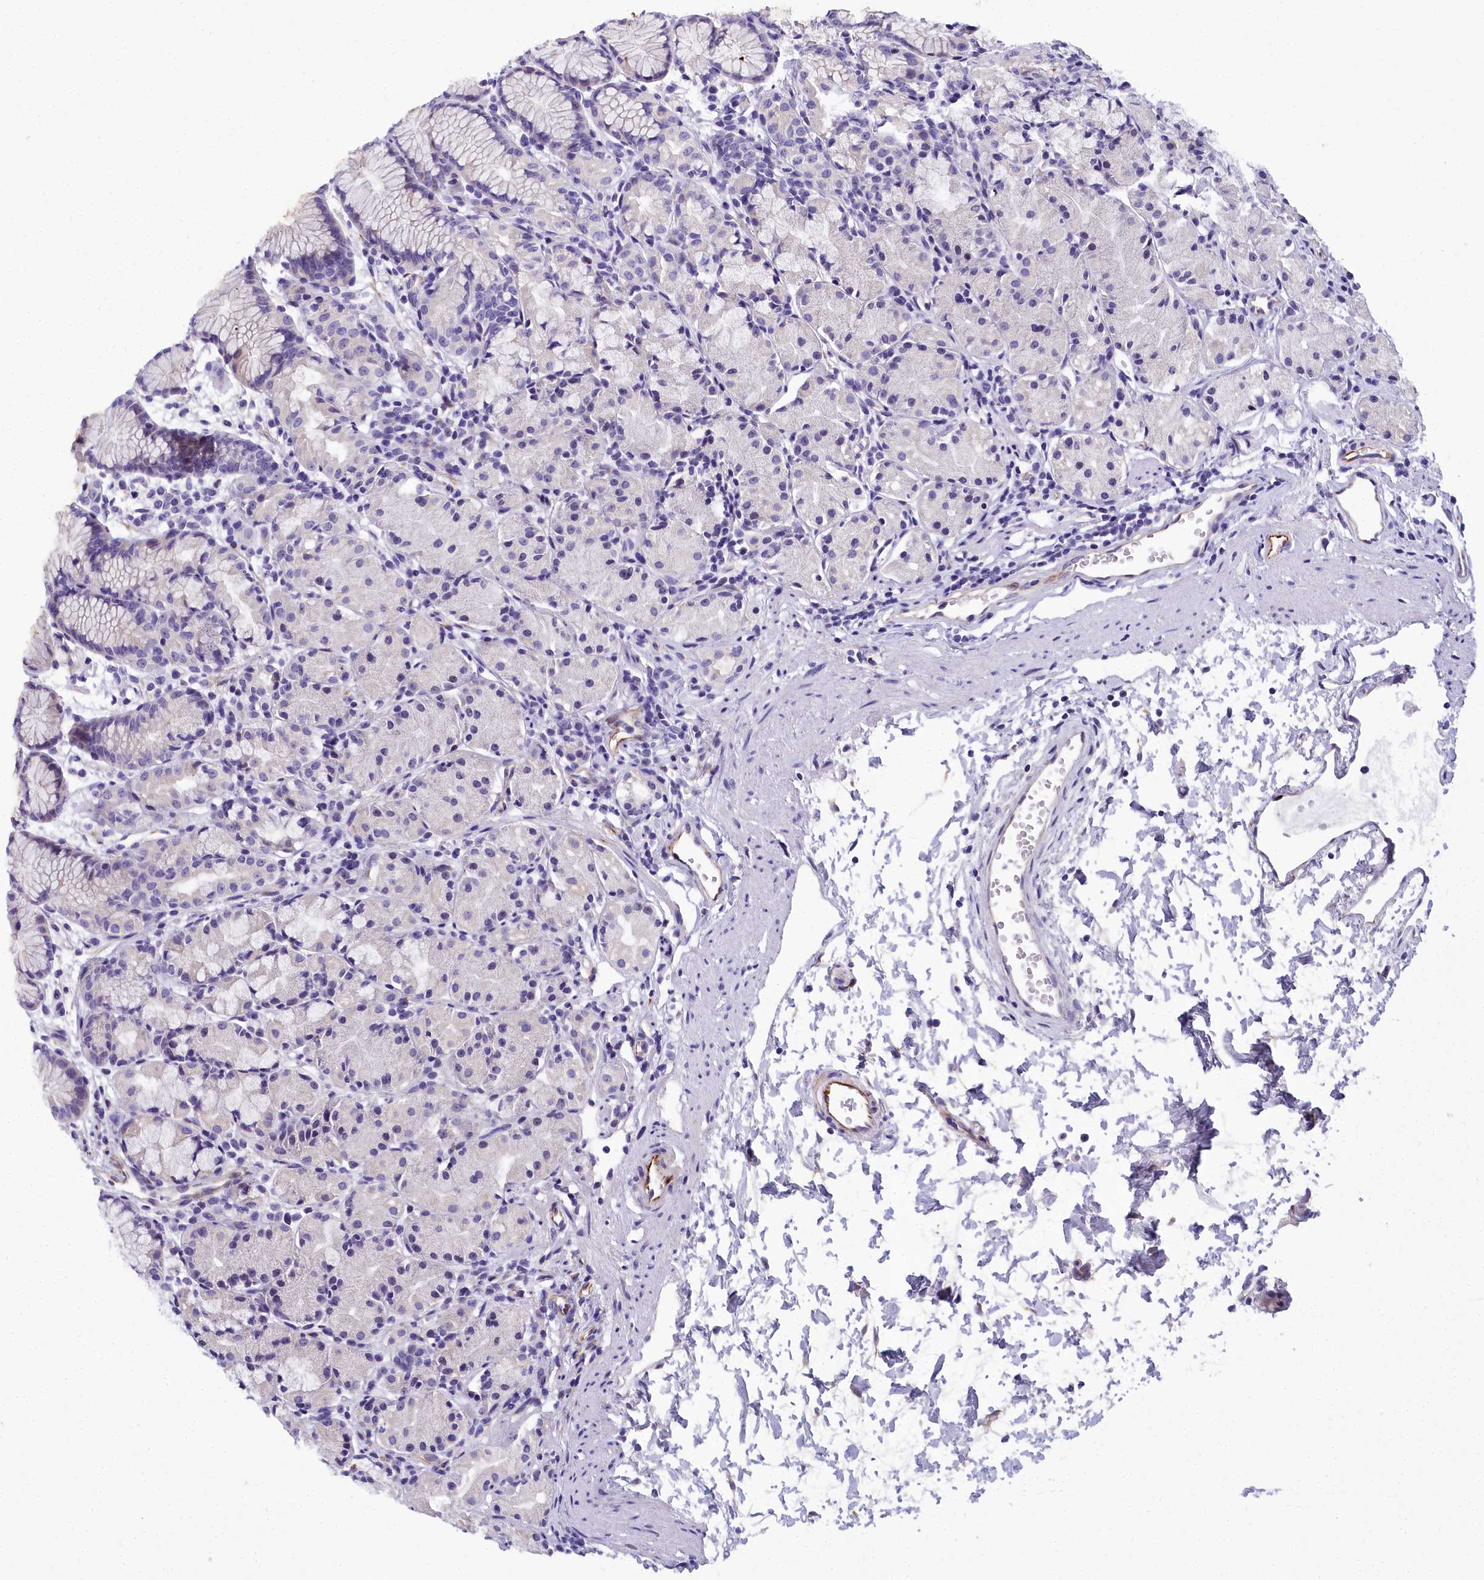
{"staining": {"intensity": "negative", "quantity": "none", "location": "none"}, "tissue": "stomach", "cell_type": "Glandular cells", "image_type": "normal", "snomed": [{"axis": "morphology", "description": "Normal tissue, NOS"}, {"axis": "topography", "description": "Stomach, upper"}], "caption": "Protein analysis of benign stomach displays no significant positivity in glandular cells. Nuclei are stained in blue.", "gene": "TIMM22", "patient": {"sex": "male", "age": 47}}